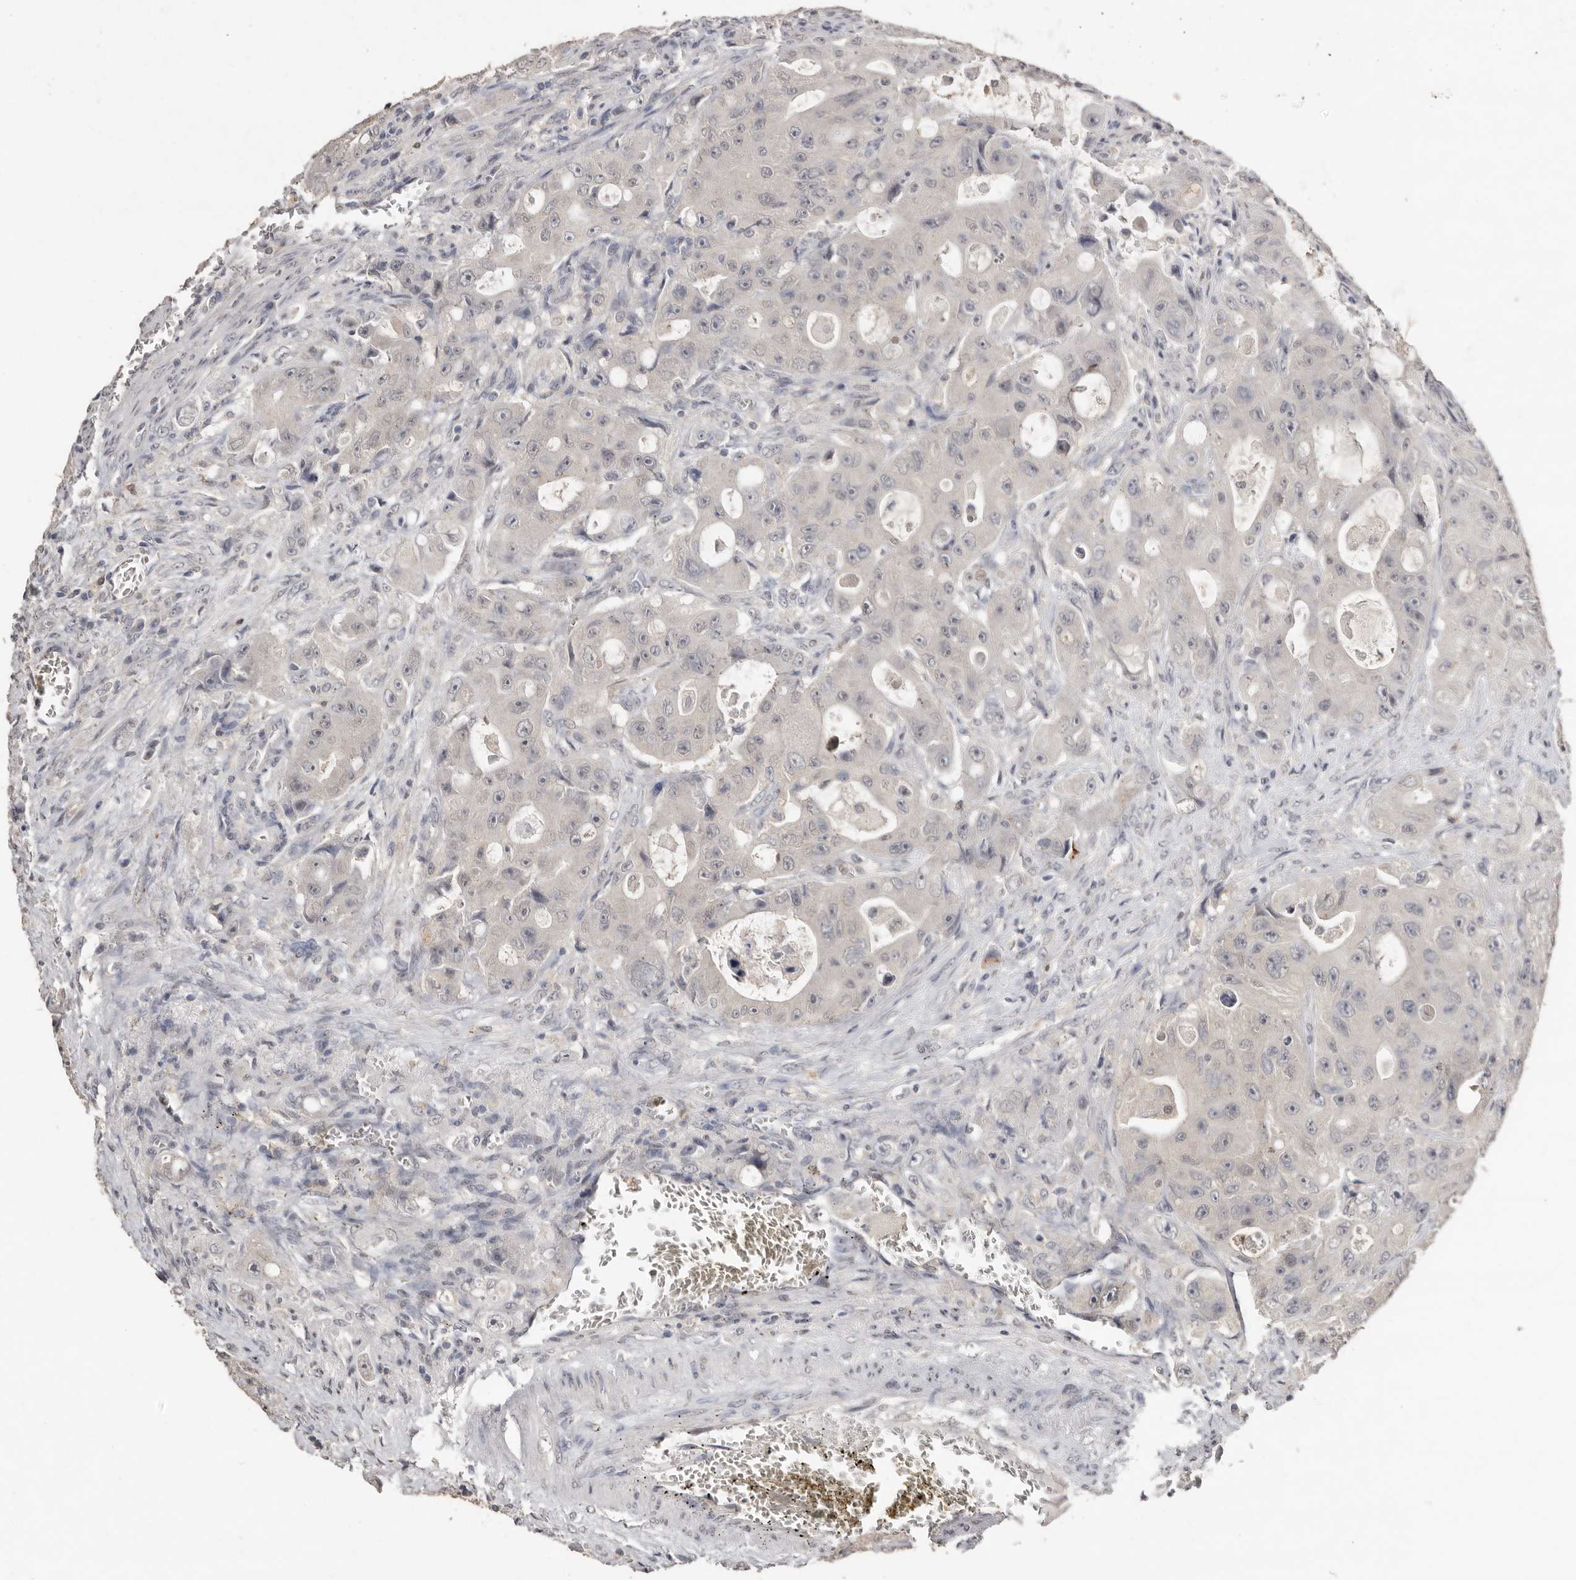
{"staining": {"intensity": "negative", "quantity": "none", "location": "none"}, "tissue": "colorectal cancer", "cell_type": "Tumor cells", "image_type": "cancer", "snomed": [{"axis": "morphology", "description": "Adenocarcinoma, NOS"}, {"axis": "topography", "description": "Colon"}], "caption": "High power microscopy histopathology image of an IHC image of colorectal adenocarcinoma, revealing no significant expression in tumor cells.", "gene": "SULT1E1", "patient": {"sex": "female", "age": 46}}